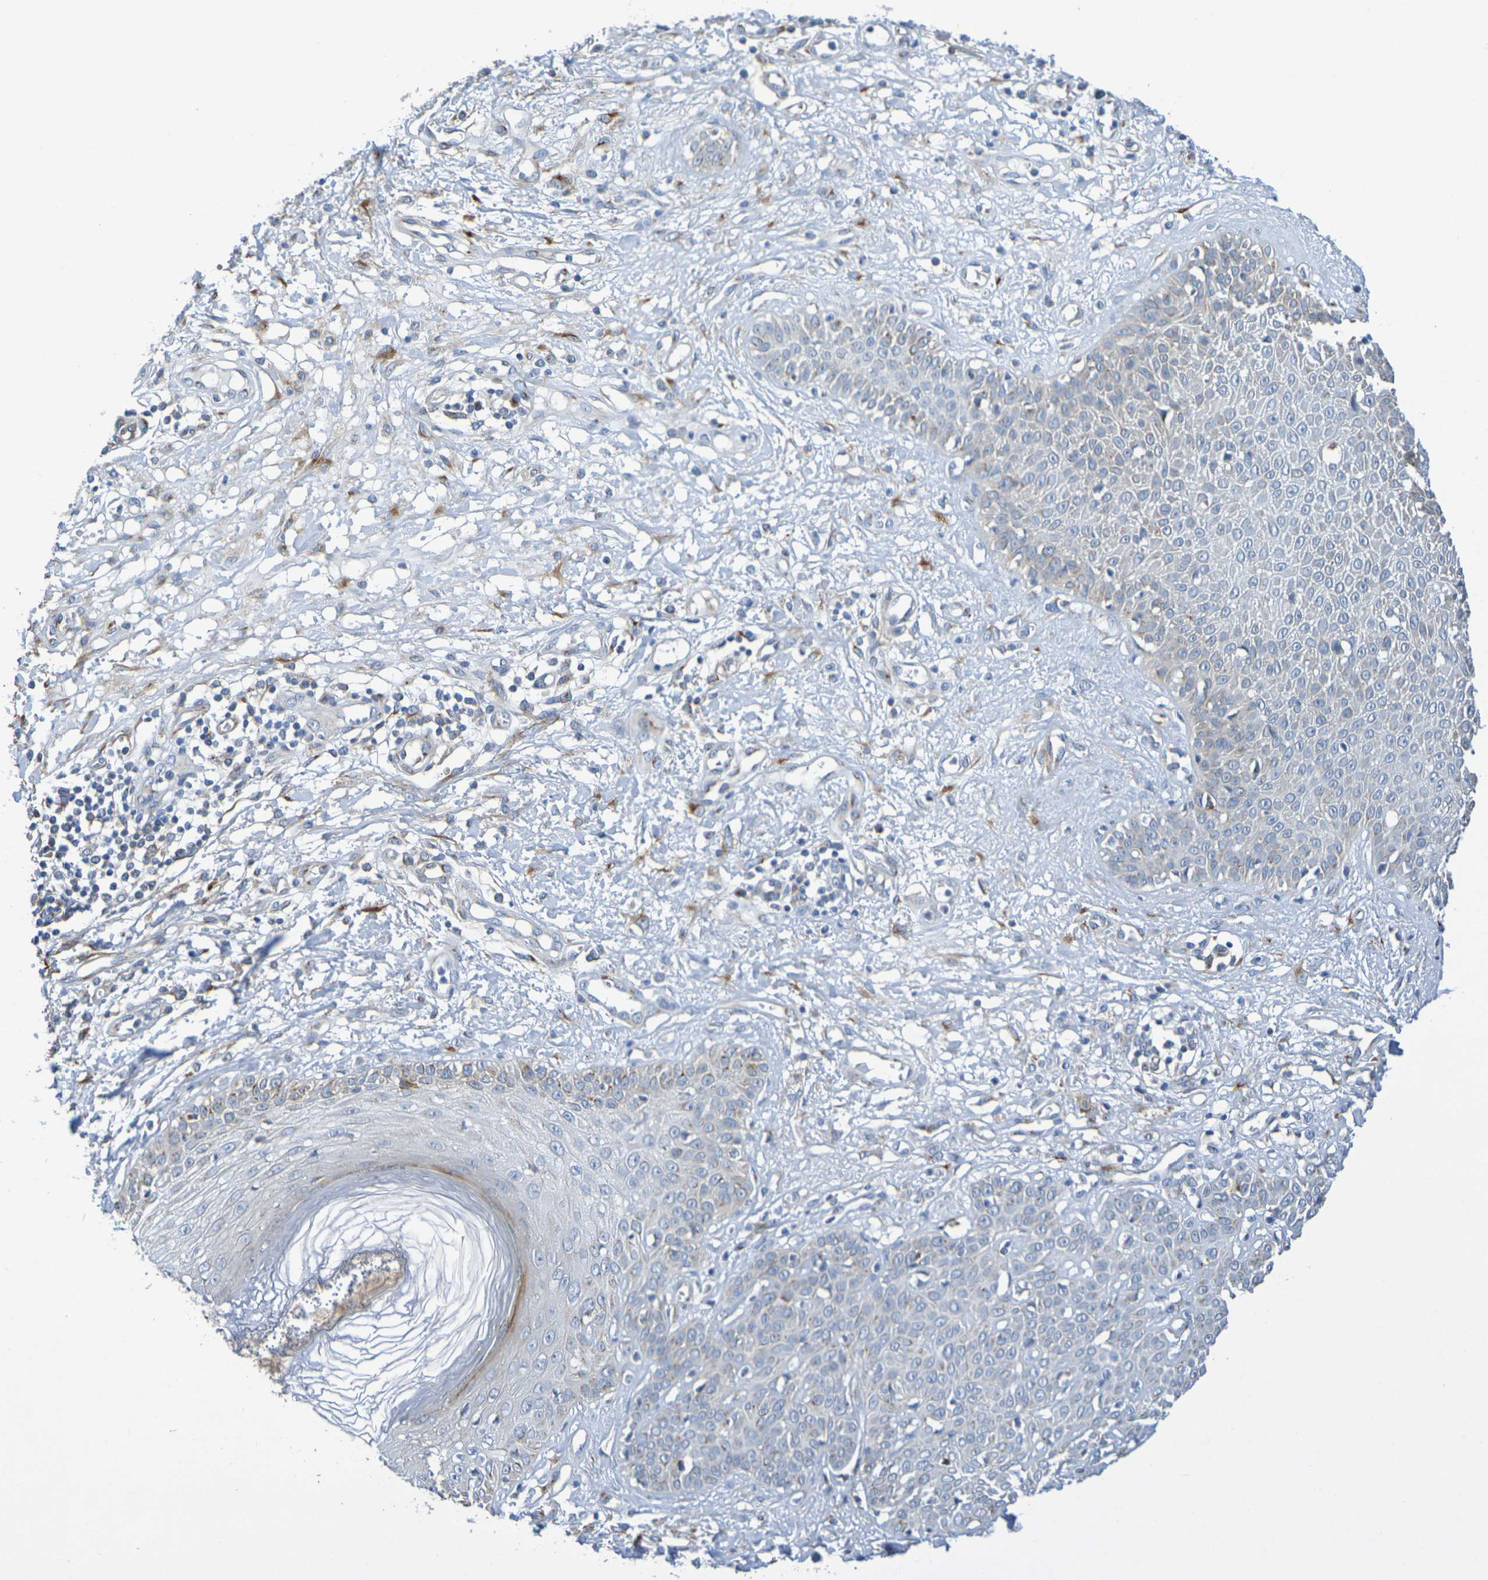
{"staining": {"intensity": "negative", "quantity": "none", "location": "none"}, "tissue": "skin cancer", "cell_type": "Tumor cells", "image_type": "cancer", "snomed": [{"axis": "morphology", "description": "Squamous cell carcinoma, NOS"}, {"axis": "topography", "description": "Skin"}], "caption": "A high-resolution image shows immunohistochemistry (IHC) staining of squamous cell carcinoma (skin), which reveals no significant expression in tumor cells. (Immunohistochemistry, brightfield microscopy, high magnification).", "gene": "DCP2", "patient": {"sex": "female", "age": 78}}